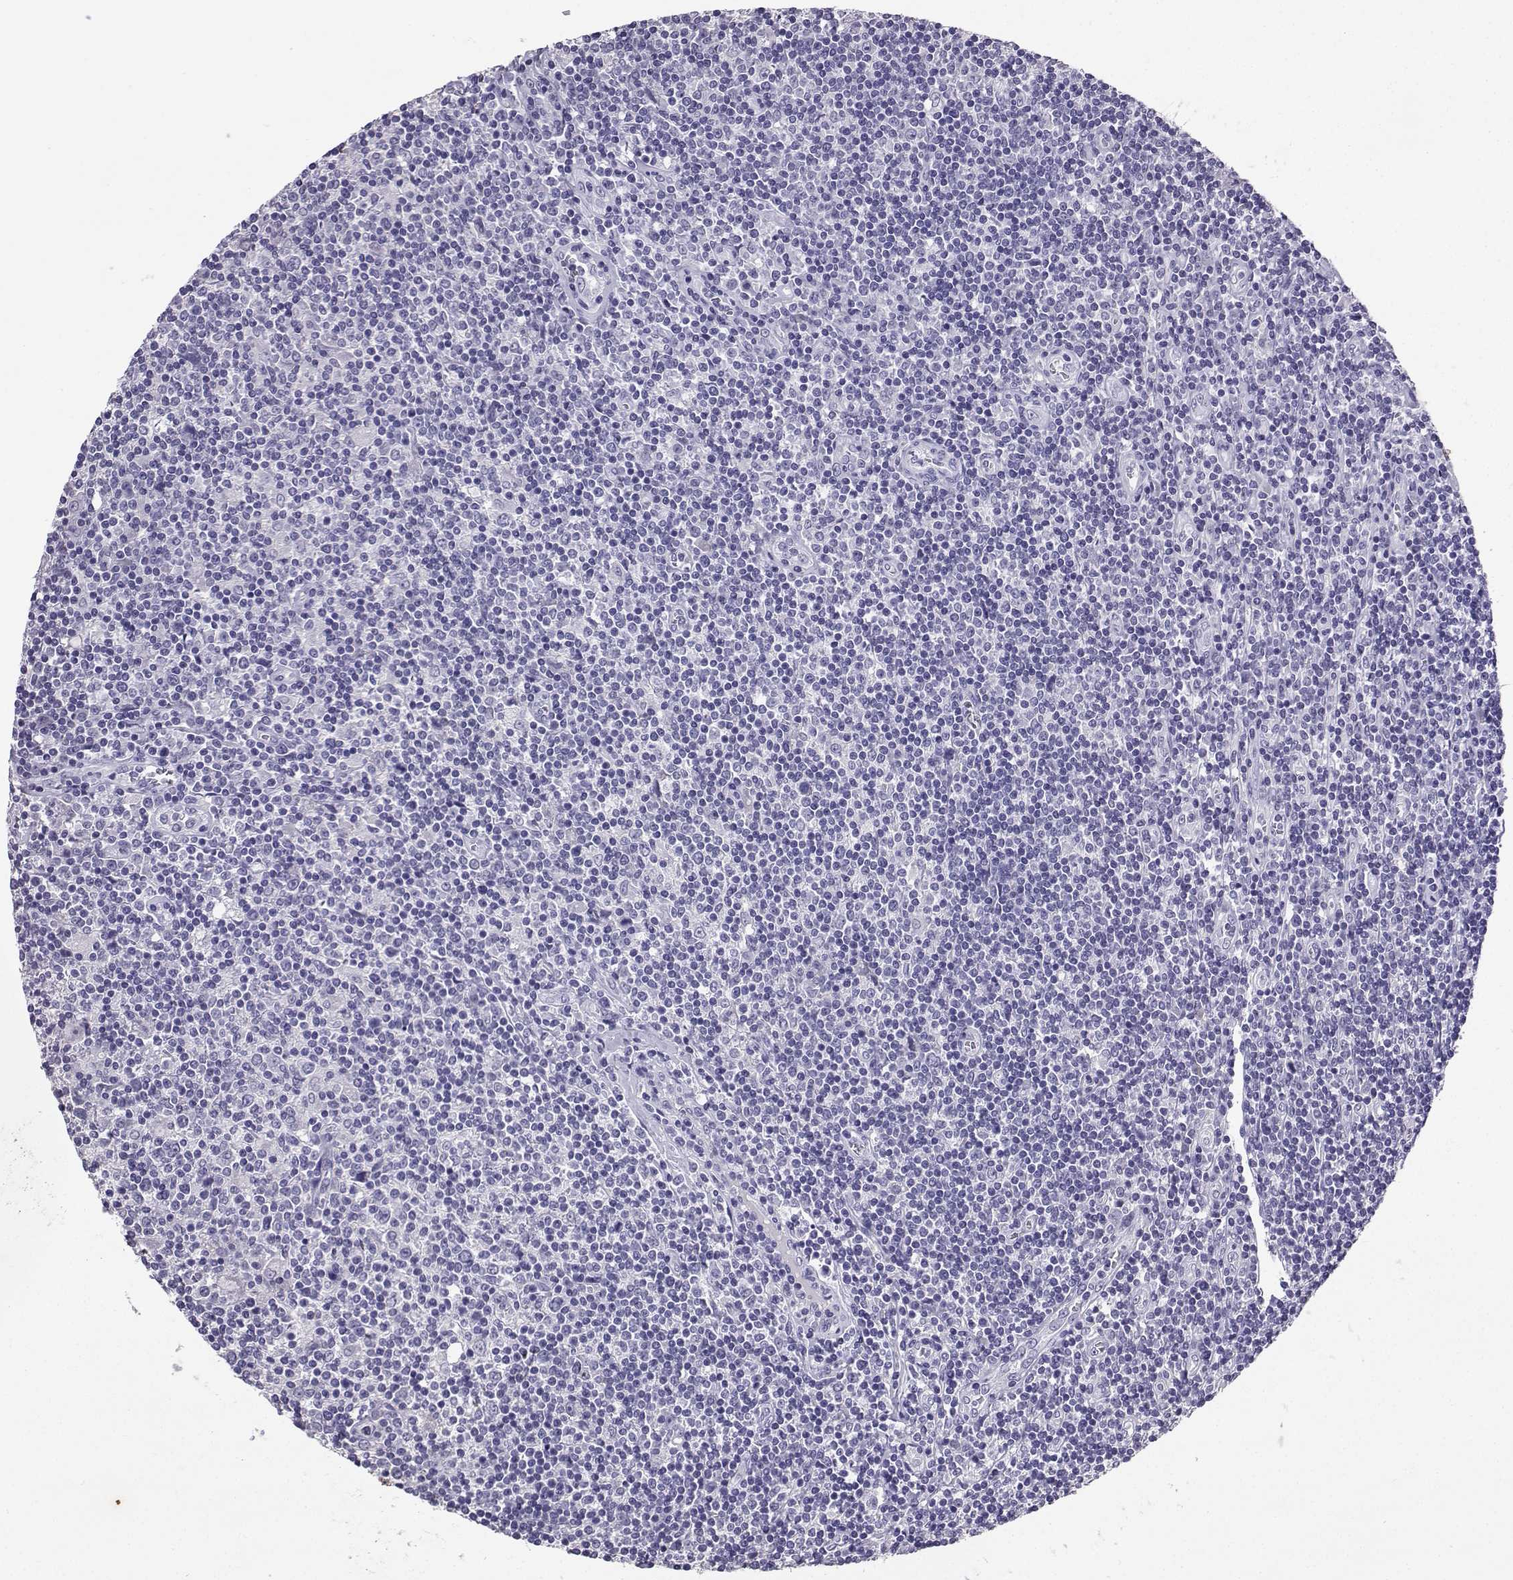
{"staining": {"intensity": "negative", "quantity": "none", "location": "none"}, "tissue": "lymphoma", "cell_type": "Tumor cells", "image_type": "cancer", "snomed": [{"axis": "morphology", "description": "Hodgkin's disease, NOS"}, {"axis": "topography", "description": "Lymph node"}], "caption": "Immunohistochemical staining of human Hodgkin's disease shows no significant positivity in tumor cells.", "gene": "SPAG11B", "patient": {"sex": "male", "age": 40}}